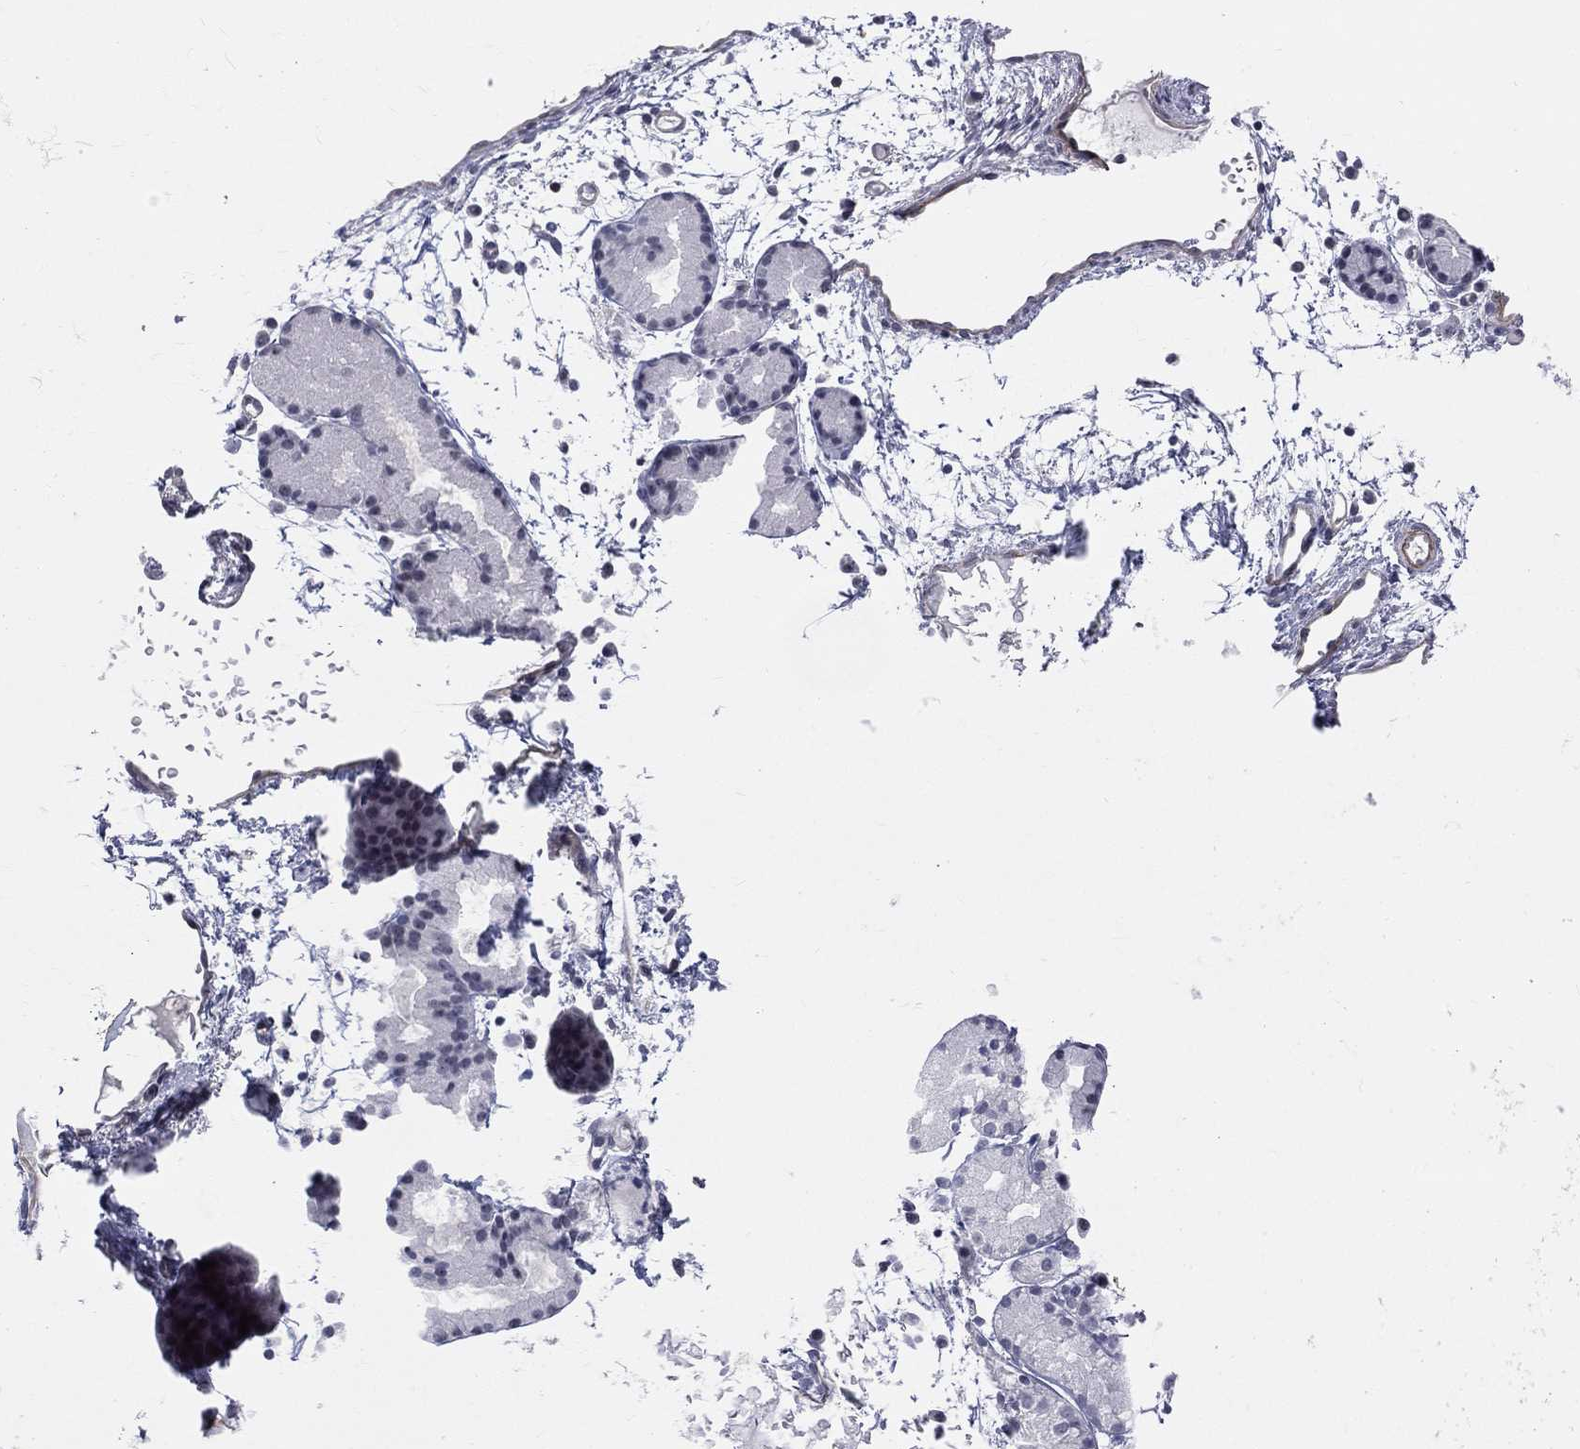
{"staining": {"intensity": "negative", "quantity": "none", "location": "none"}, "tissue": "nasopharynx", "cell_type": "Respiratory epithelial cells", "image_type": "normal", "snomed": [{"axis": "morphology", "description": "Normal tissue, NOS"}, {"axis": "topography", "description": "Nasopharynx"}], "caption": "There is no significant staining in respiratory epithelial cells of nasopharynx. The staining was performed using DAB (3,3'-diaminobenzidine) to visualize the protein expression in brown, while the nuclei were stained in blue with hematoxylin (Magnification: 20x).", "gene": "CD22", "patient": {"sex": "female", "age": 81}}